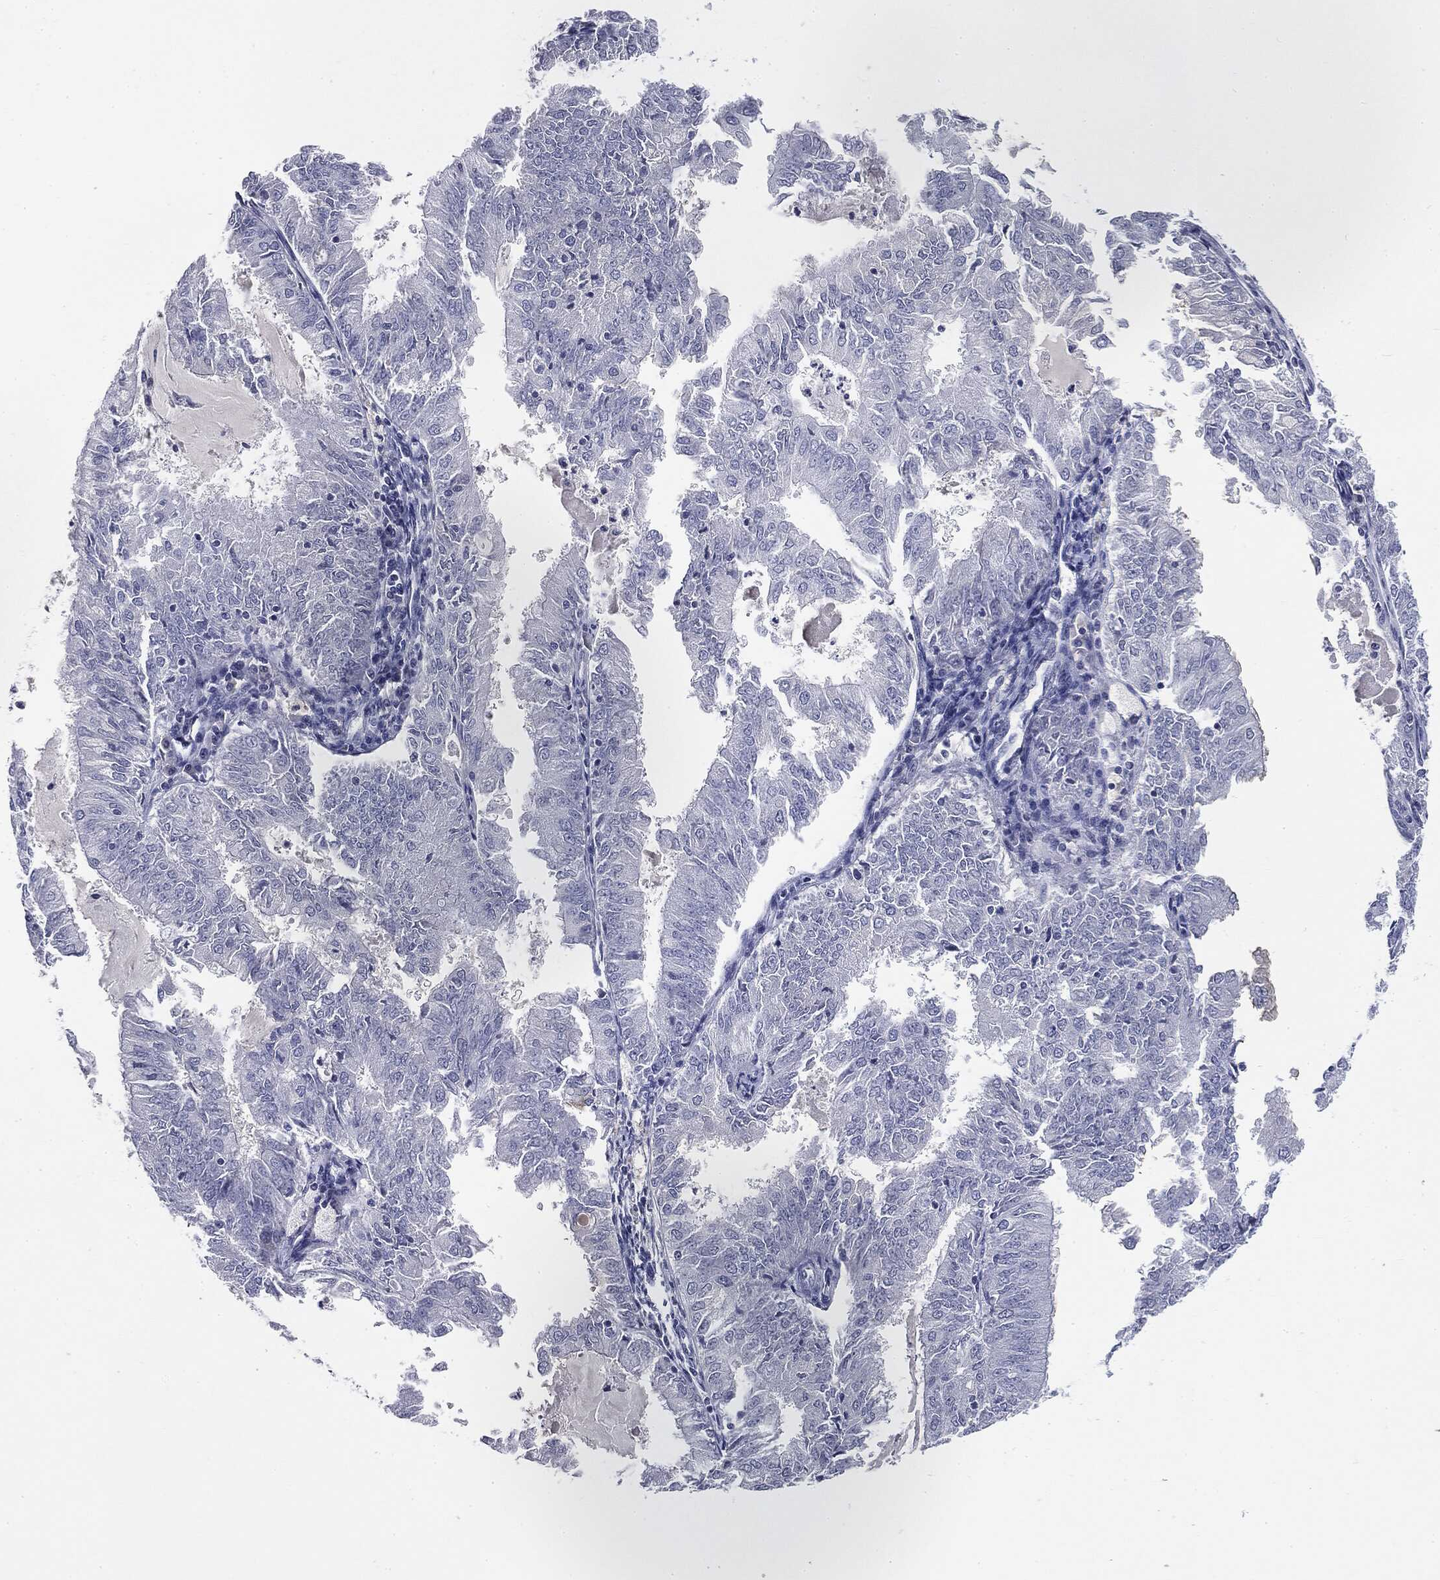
{"staining": {"intensity": "negative", "quantity": "none", "location": "none"}, "tissue": "endometrial cancer", "cell_type": "Tumor cells", "image_type": "cancer", "snomed": [{"axis": "morphology", "description": "Adenocarcinoma, NOS"}, {"axis": "topography", "description": "Endometrium"}], "caption": "Human endometrial adenocarcinoma stained for a protein using immunohistochemistry (IHC) shows no staining in tumor cells.", "gene": "CGB1", "patient": {"sex": "female", "age": 57}}